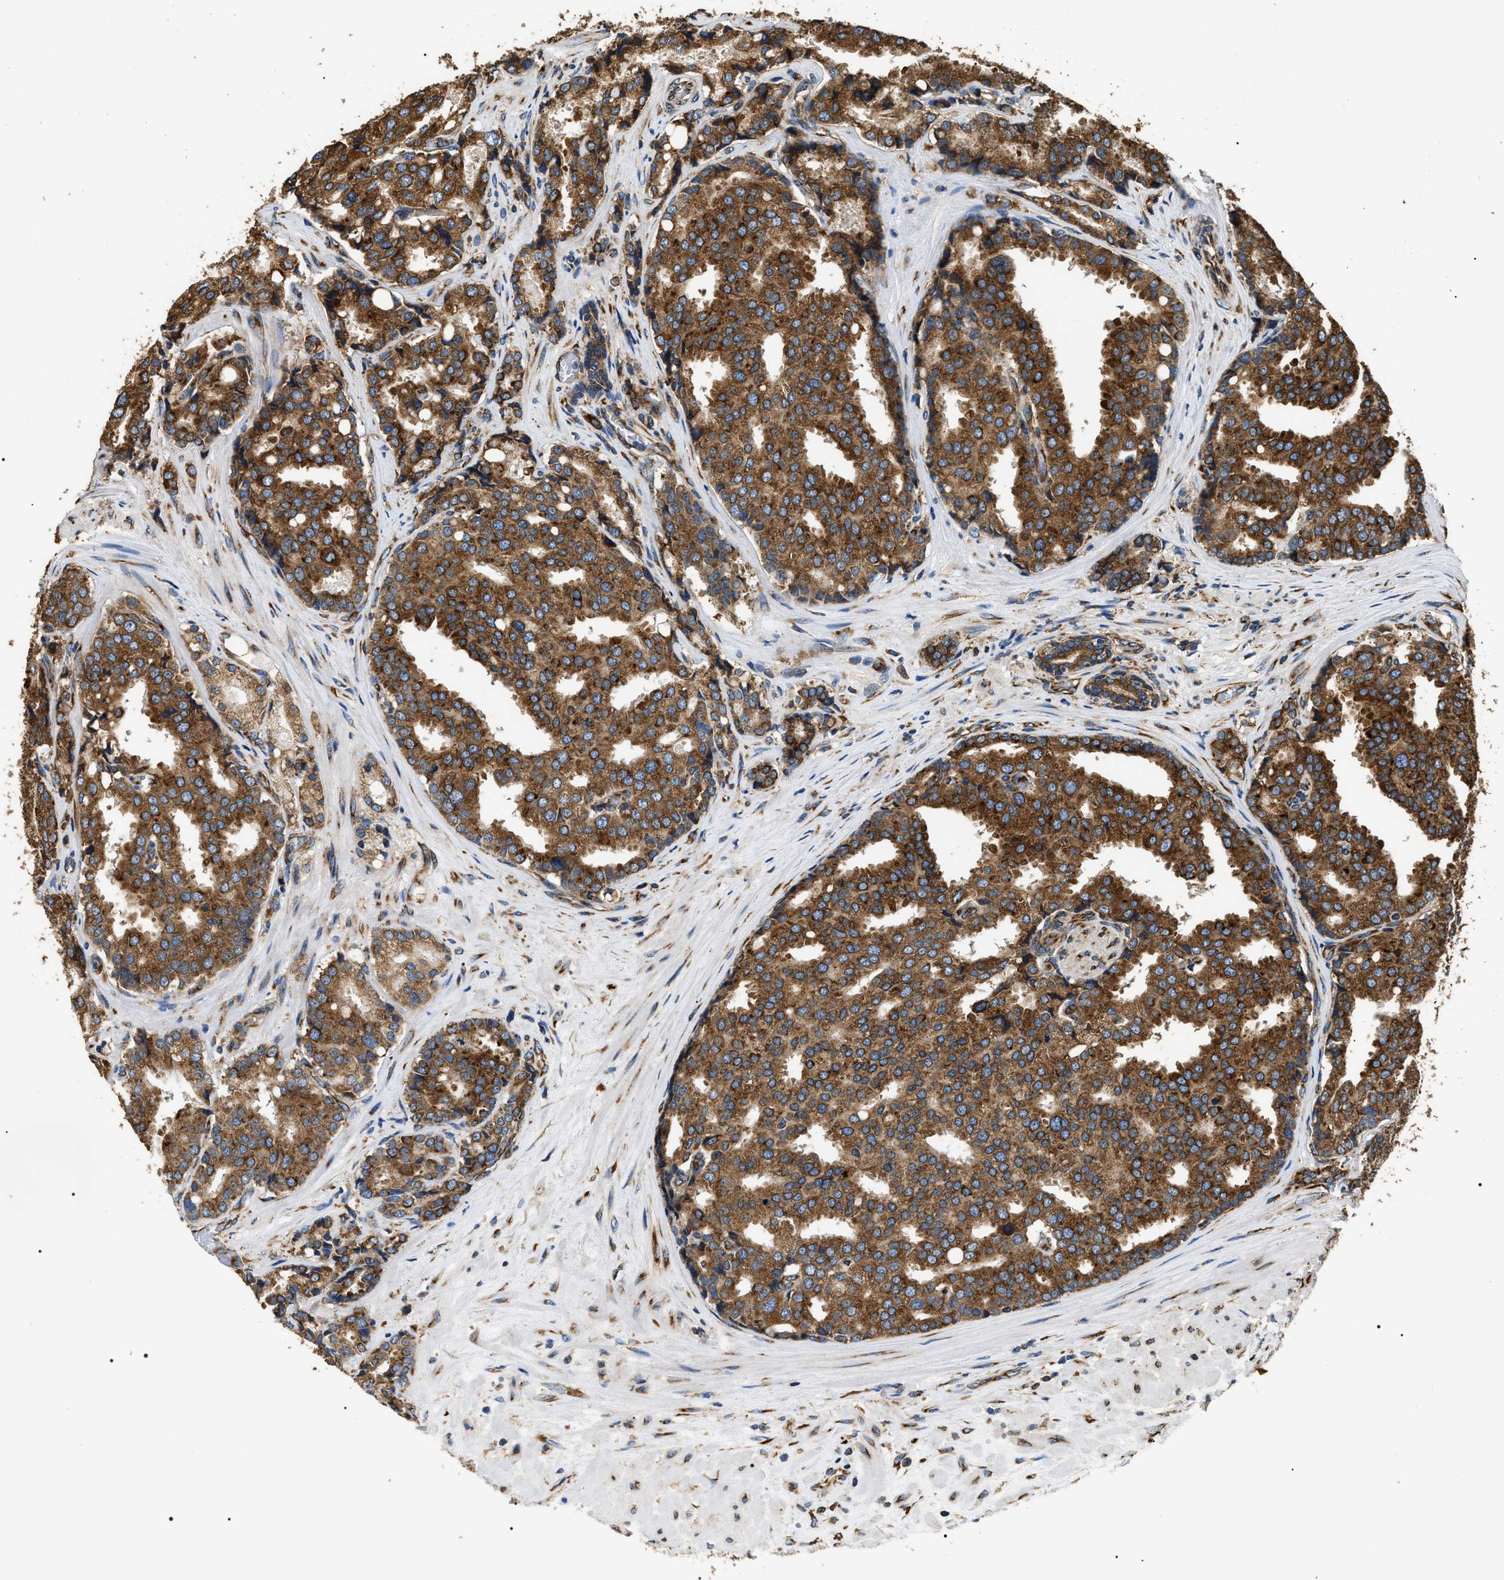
{"staining": {"intensity": "strong", "quantity": ">75%", "location": "cytoplasmic/membranous"}, "tissue": "prostate cancer", "cell_type": "Tumor cells", "image_type": "cancer", "snomed": [{"axis": "morphology", "description": "Adenocarcinoma, High grade"}, {"axis": "topography", "description": "Prostate"}], "caption": "This micrograph shows high-grade adenocarcinoma (prostate) stained with immunohistochemistry to label a protein in brown. The cytoplasmic/membranous of tumor cells show strong positivity for the protein. Nuclei are counter-stained blue.", "gene": "KTN1", "patient": {"sex": "male", "age": 50}}